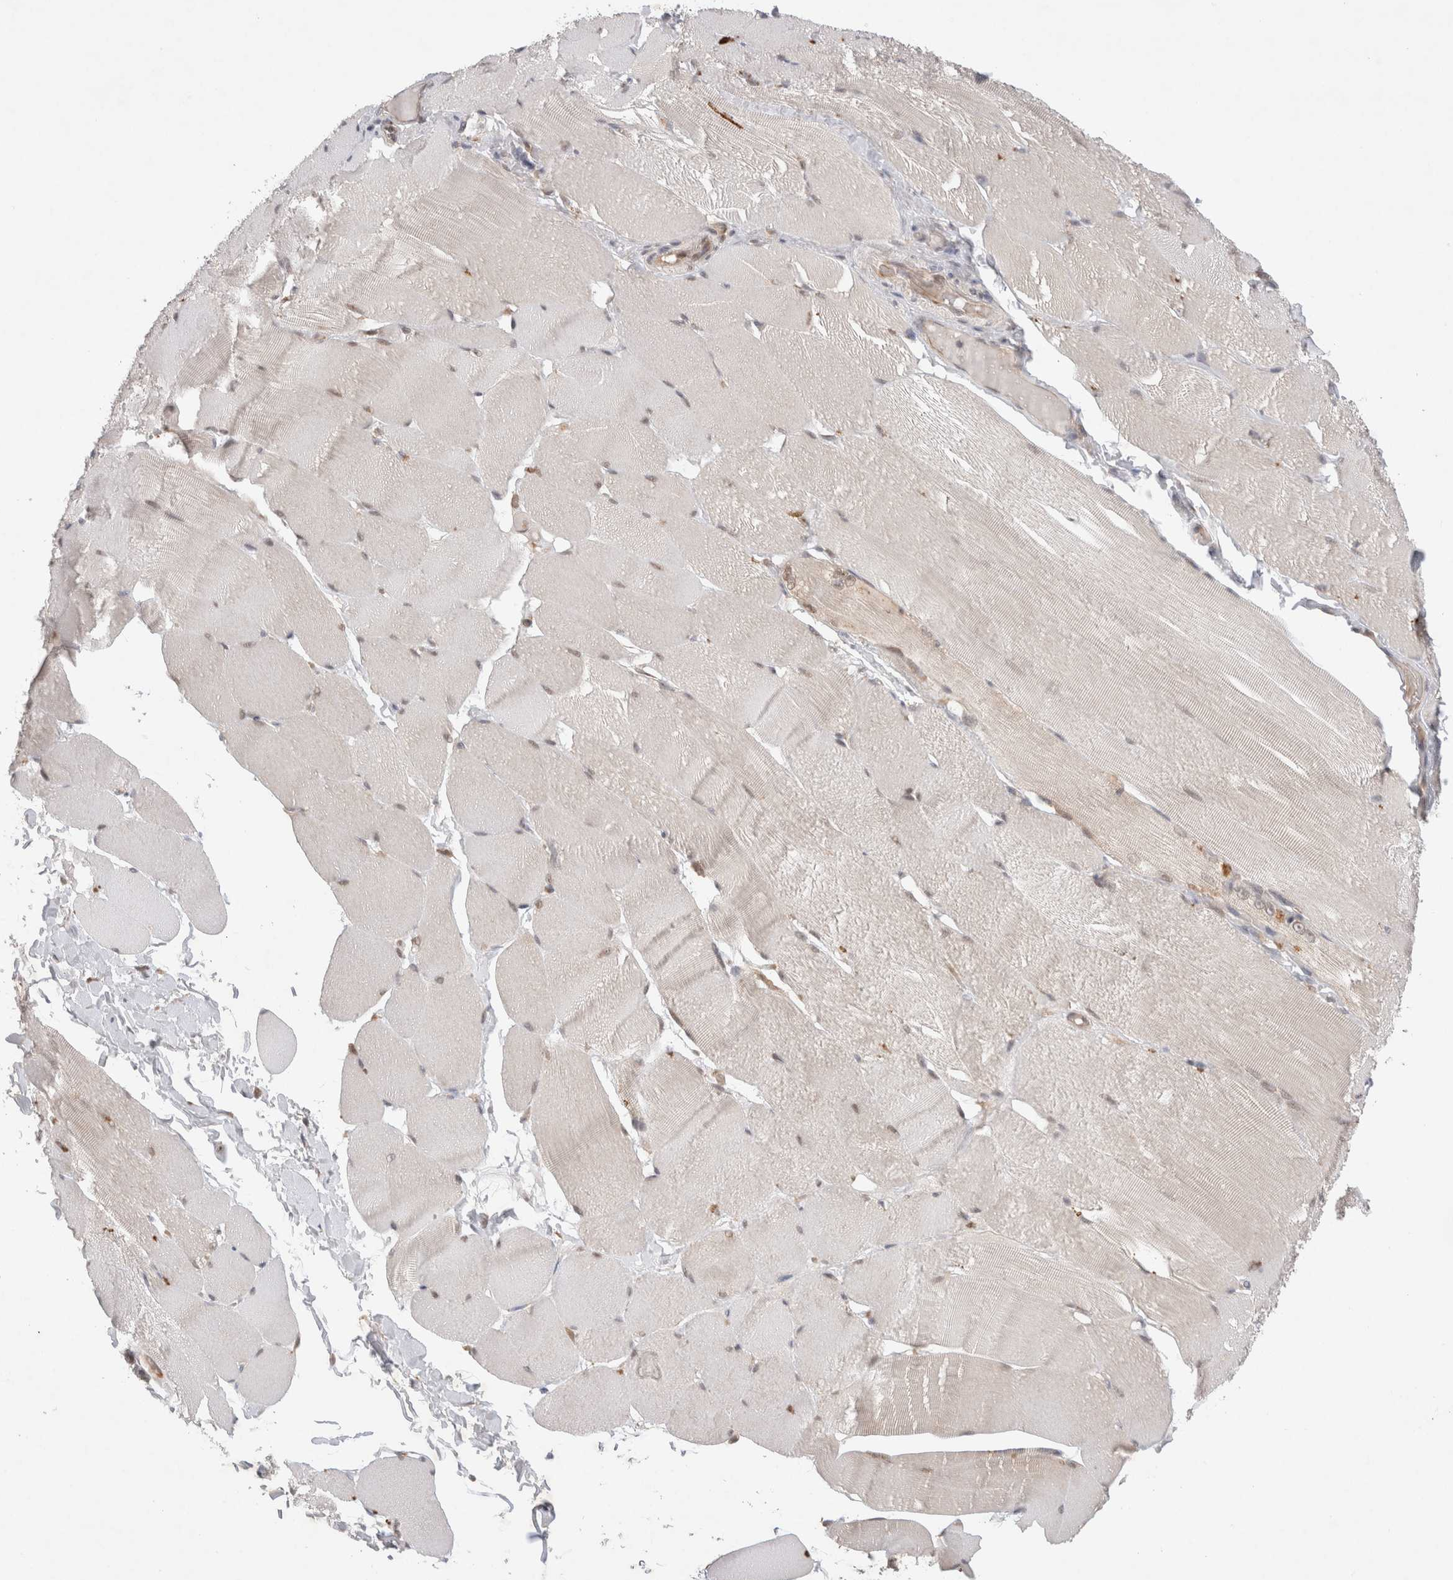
{"staining": {"intensity": "weak", "quantity": "<25%", "location": "nuclear"}, "tissue": "skeletal muscle", "cell_type": "Myocytes", "image_type": "normal", "snomed": [{"axis": "morphology", "description": "Normal tissue, NOS"}, {"axis": "topography", "description": "Skin"}, {"axis": "topography", "description": "Skeletal muscle"}], "caption": "An image of skeletal muscle stained for a protein shows no brown staining in myocytes. (DAB immunohistochemistry visualized using brightfield microscopy, high magnification).", "gene": "EIF3E", "patient": {"sex": "male", "age": 83}}